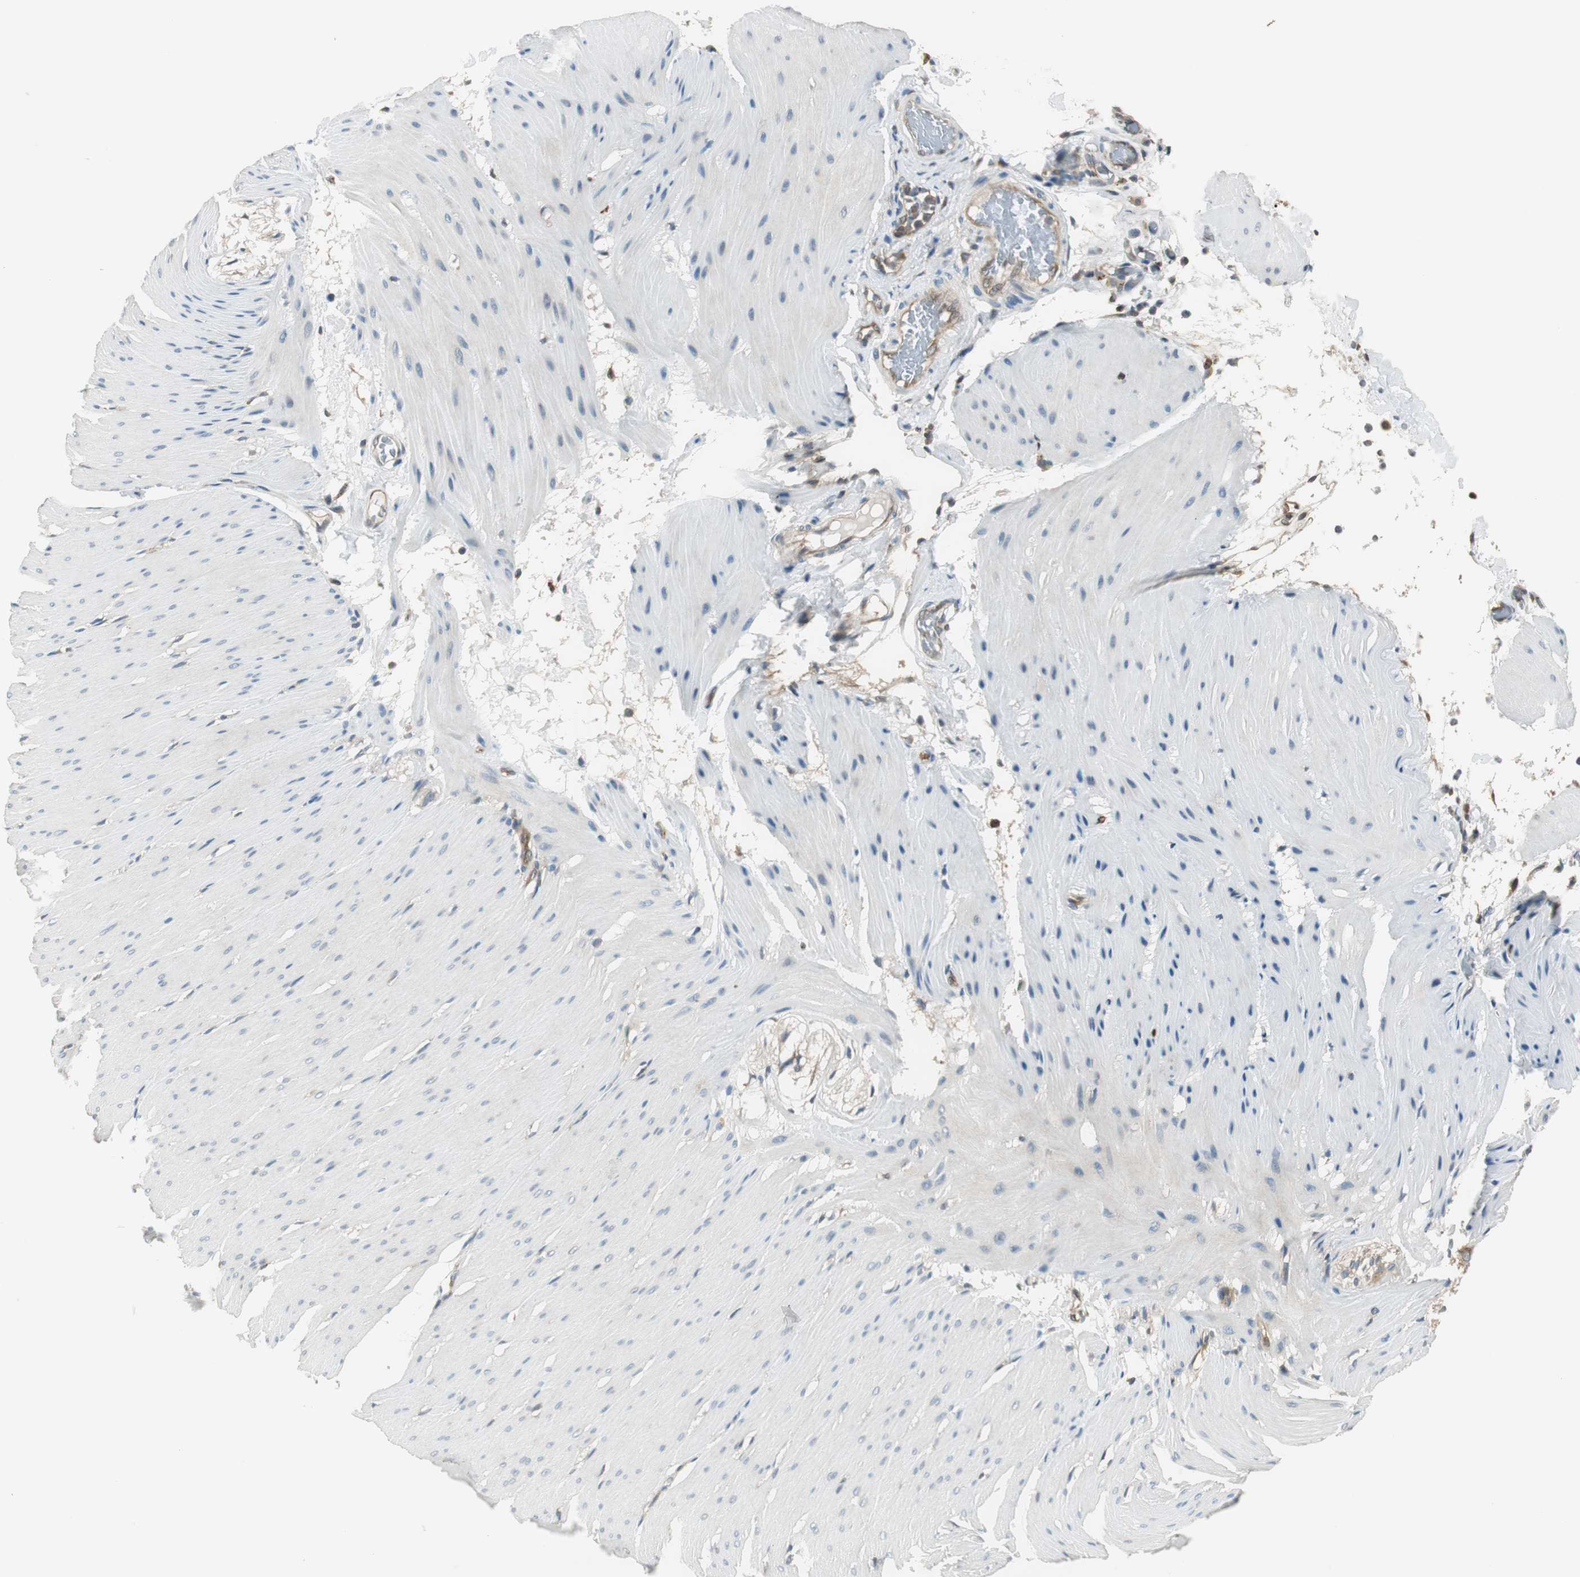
{"staining": {"intensity": "negative", "quantity": "none", "location": "none"}, "tissue": "smooth muscle", "cell_type": "Smooth muscle cells", "image_type": "normal", "snomed": [{"axis": "morphology", "description": "Normal tissue, NOS"}, {"axis": "topography", "description": "Smooth muscle"}, {"axis": "topography", "description": "Colon"}], "caption": "This photomicrograph is of normal smooth muscle stained with IHC to label a protein in brown with the nuclei are counter-stained blue. There is no expression in smooth muscle cells.", "gene": "NCK1", "patient": {"sex": "male", "age": 67}}